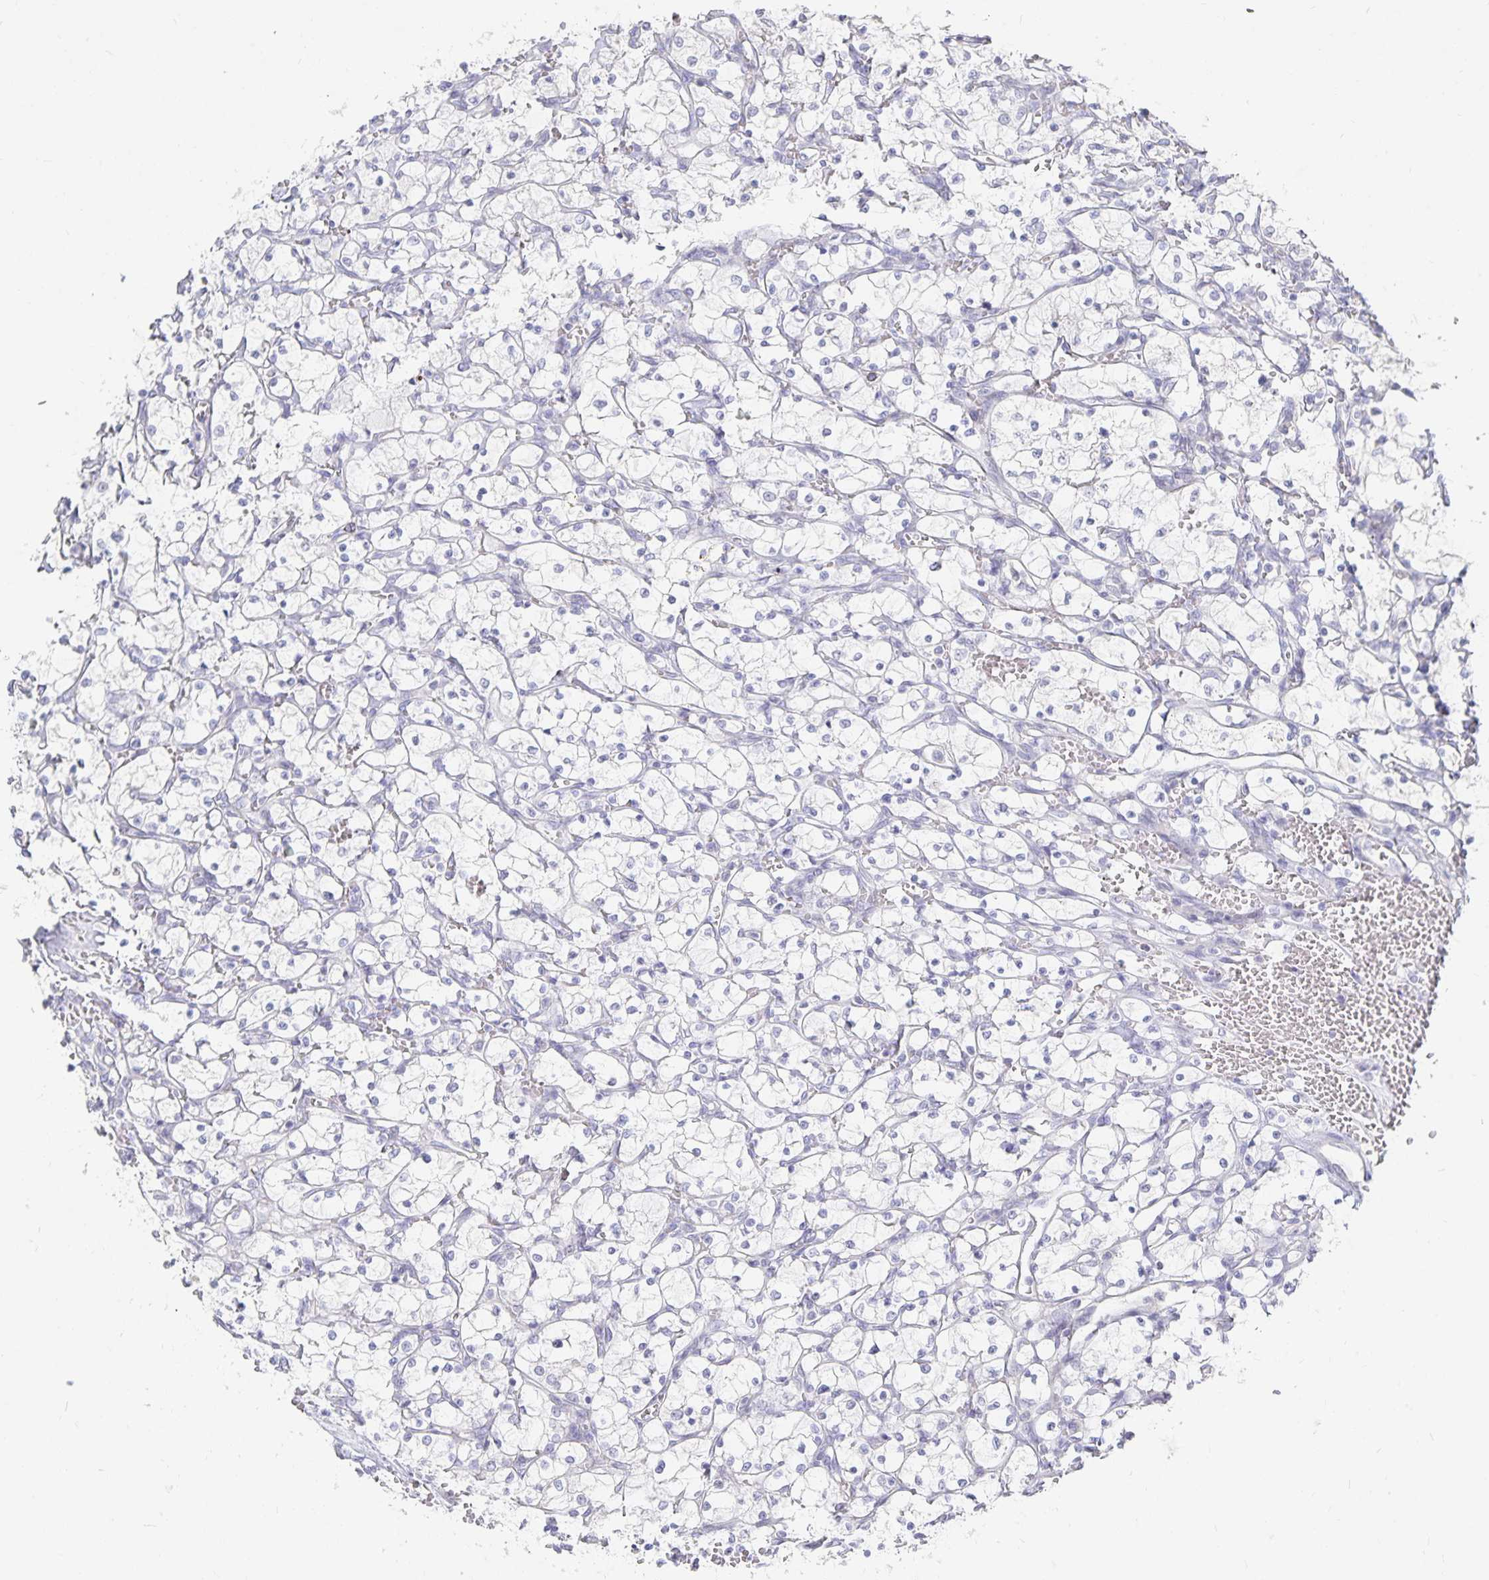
{"staining": {"intensity": "negative", "quantity": "none", "location": "none"}, "tissue": "renal cancer", "cell_type": "Tumor cells", "image_type": "cancer", "snomed": [{"axis": "morphology", "description": "Adenocarcinoma, NOS"}, {"axis": "topography", "description": "Kidney"}], "caption": "The immunohistochemistry (IHC) micrograph has no significant staining in tumor cells of renal cancer (adenocarcinoma) tissue.", "gene": "DNAH9", "patient": {"sex": "female", "age": 69}}